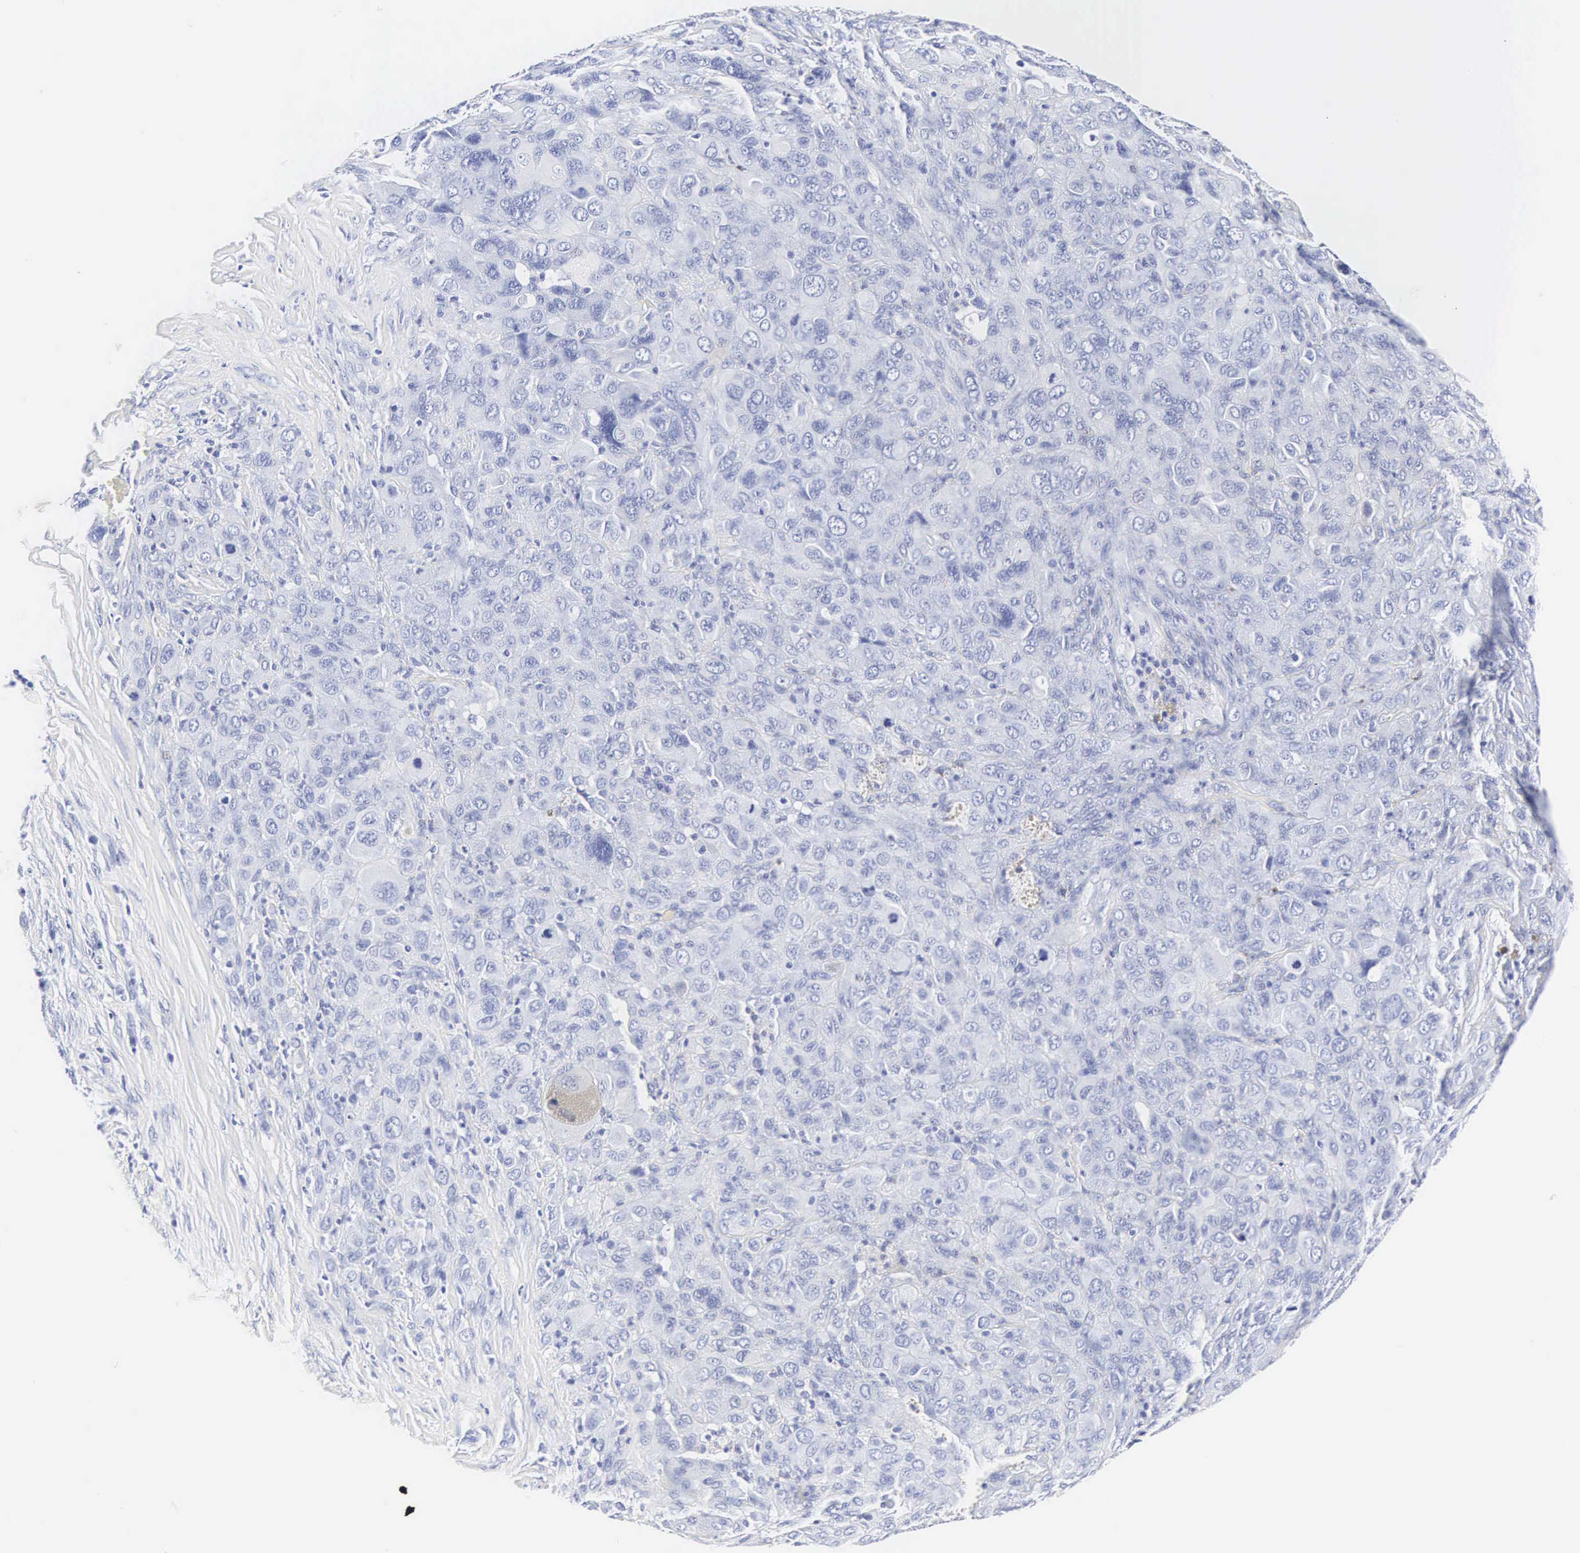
{"staining": {"intensity": "negative", "quantity": "none", "location": "none"}, "tissue": "melanoma", "cell_type": "Tumor cells", "image_type": "cancer", "snomed": [{"axis": "morphology", "description": "Malignant melanoma, Metastatic site"}, {"axis": "topography", "description": "Skin"}], "caption": "An immunohistochemistry (IHC) histopathology image of melanoma is shown. There is no staining in tumor cells of melanoma.", "gene": "INS", "patient": {"sex": "male", "age": 32}}